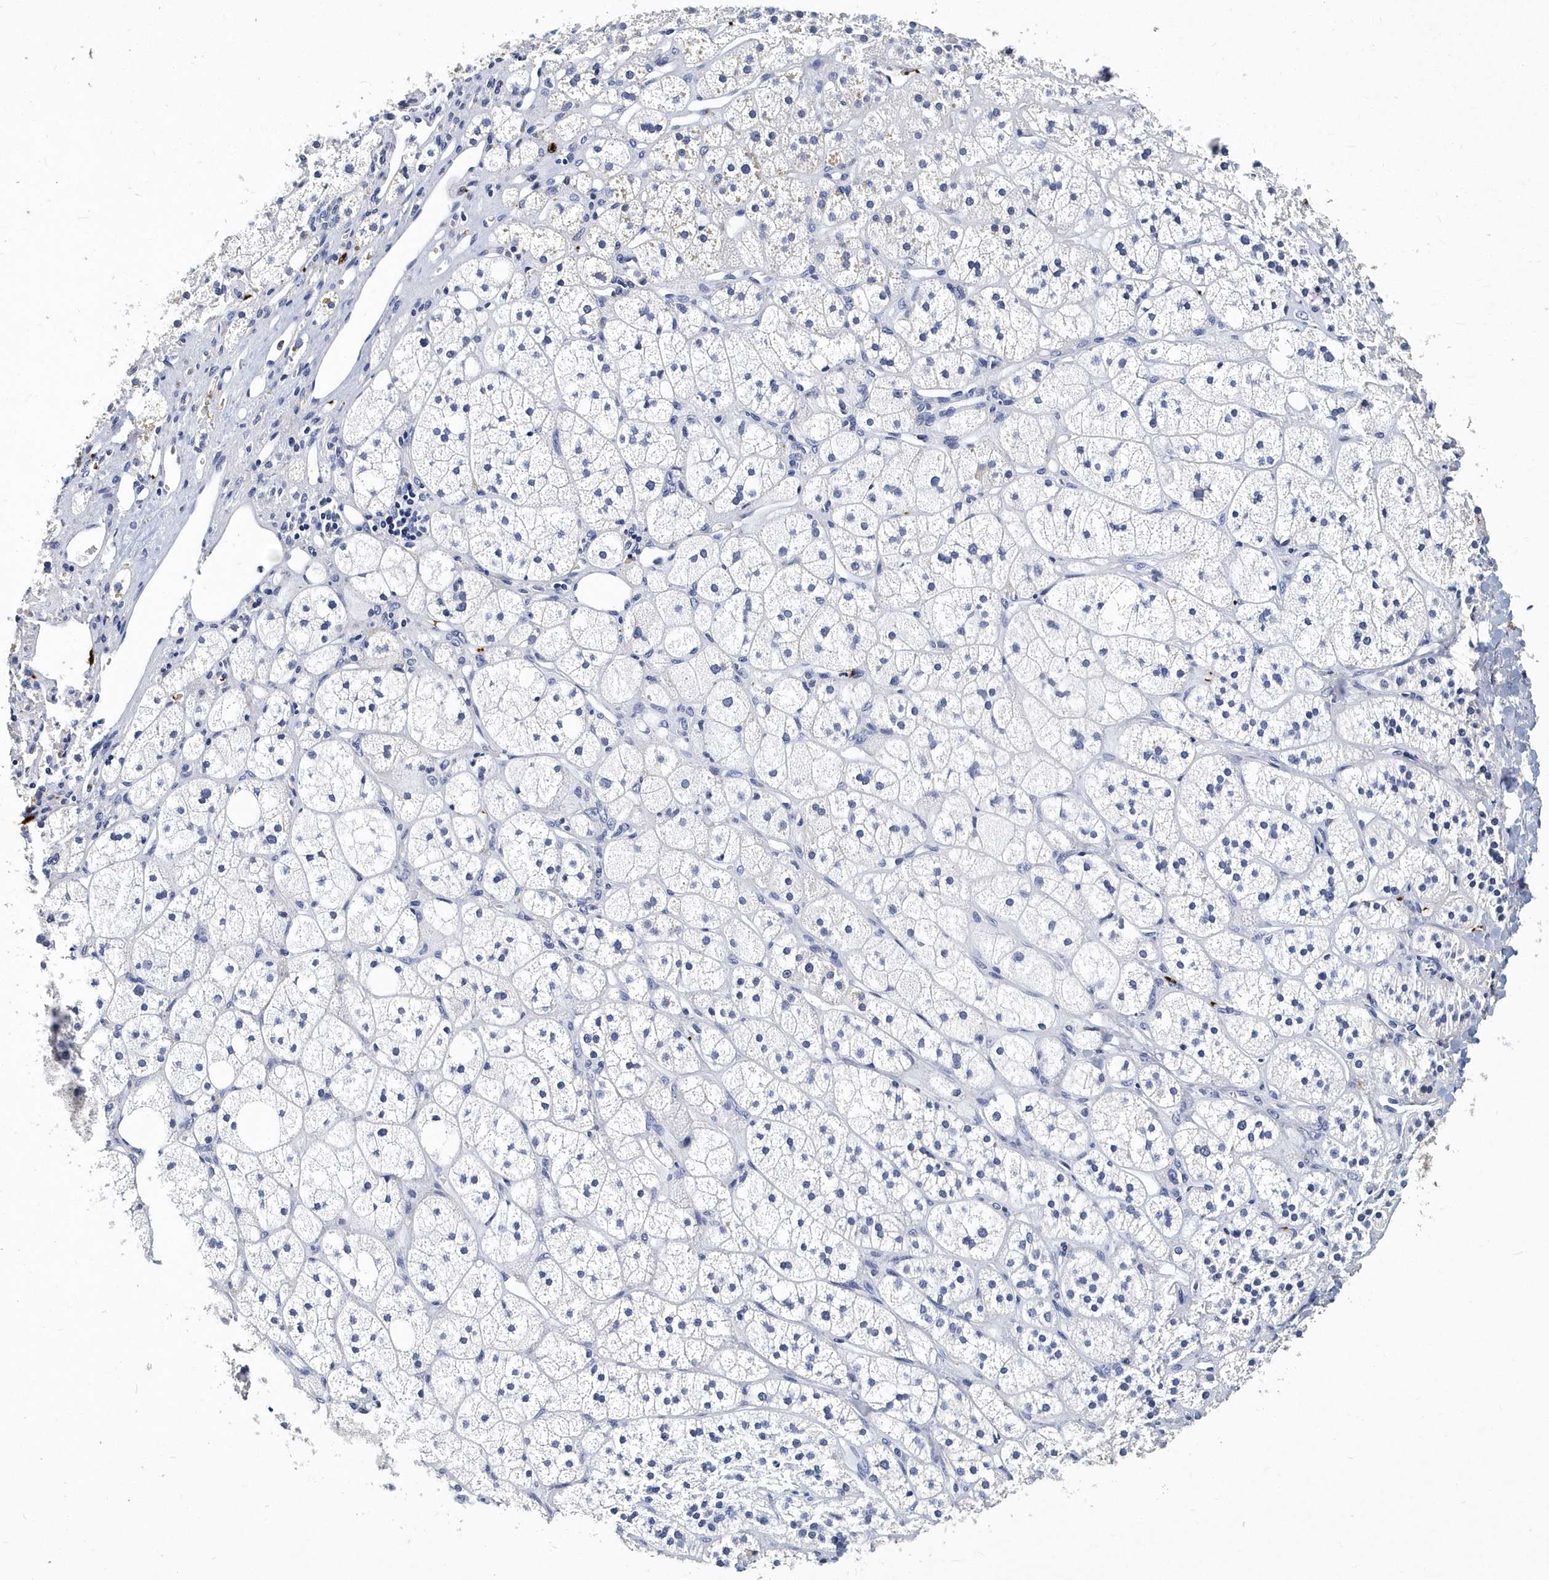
{"staining": {"intensity": "negative", "quantity": "none", "location": "none"}, "tissue": "adrenal gland", "cell_type": "Glandular cells", "image_type": "normal", "snomed": [{"axis": "morphology", "description": "Normal tissue, NOS"}, {"axis": "topography", "description": "Adrenal gland"}], "caption": "This is a image of IHC staining of unremarkable adrenal gland, which shows no positivity in glandular cells. Brightfield microscopy of immunohistochemistry stained with DAB (brown) and hematoxylin (blue), captured at high magnification.", "gene": "ITGA2B", "patient": {"sex": "male", "age": 61}}